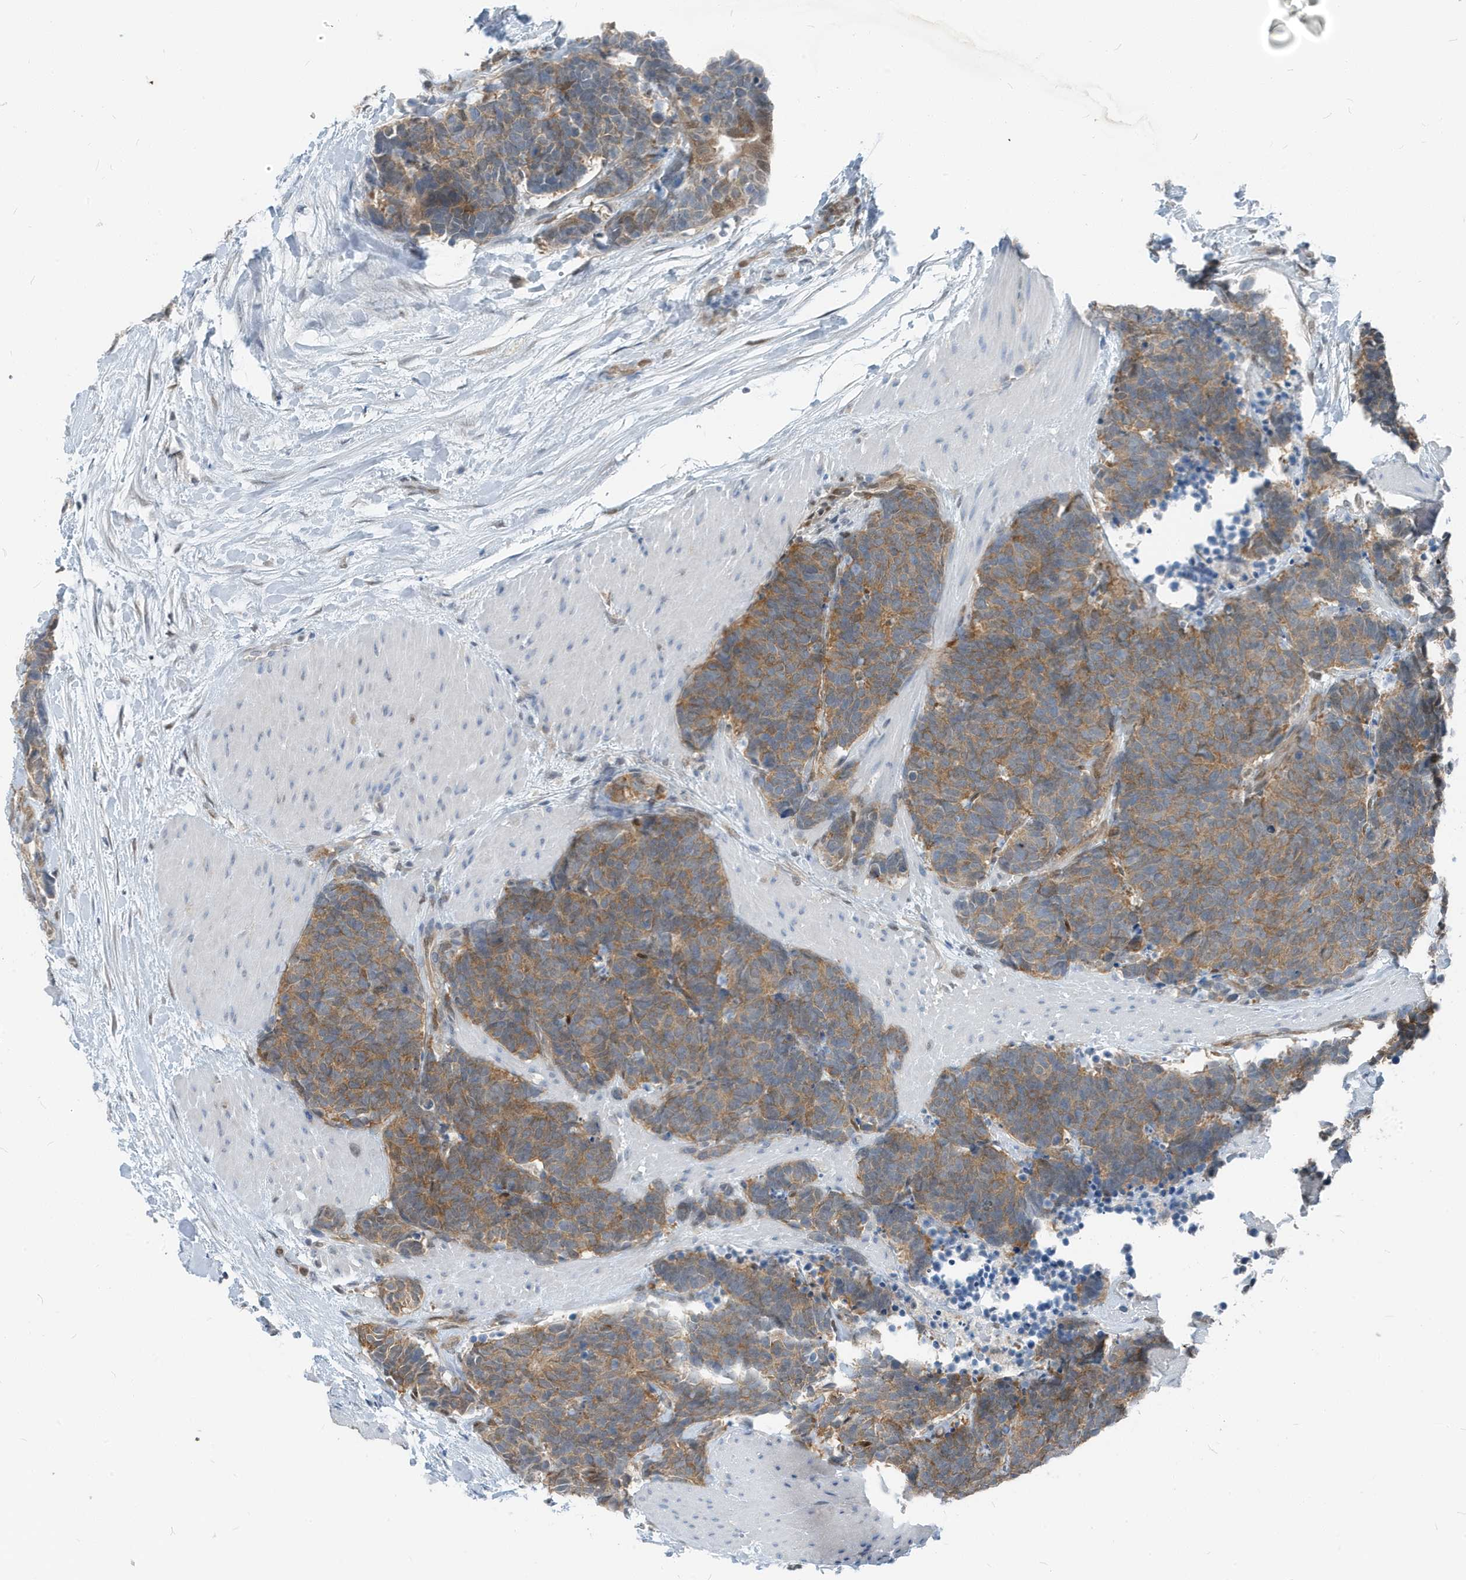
{"staining": {"intensity": "moderate", "quantity": ">75%", "location": "cytoplasmic/membranous"}, "tissue": "carcinoid", "cell_type": "Tumor cells", "image_type": "cancer", "snomed": [{"axis": "morphology", "description": "Carcinoma, NOS"}, {"axis": "morphology", "description": "Carcinoid, malignant, NOS"}, {"axis": "topography", "description": "Urinary bladder"}], "caption": "The photomicrograph displays a brown stain indicating the presence of a protein in the cytoplasmic/membranous of tumor cells in carcinoid.", "gene": "NCOA7", "patient": {"sex": "male", "age": 57}}